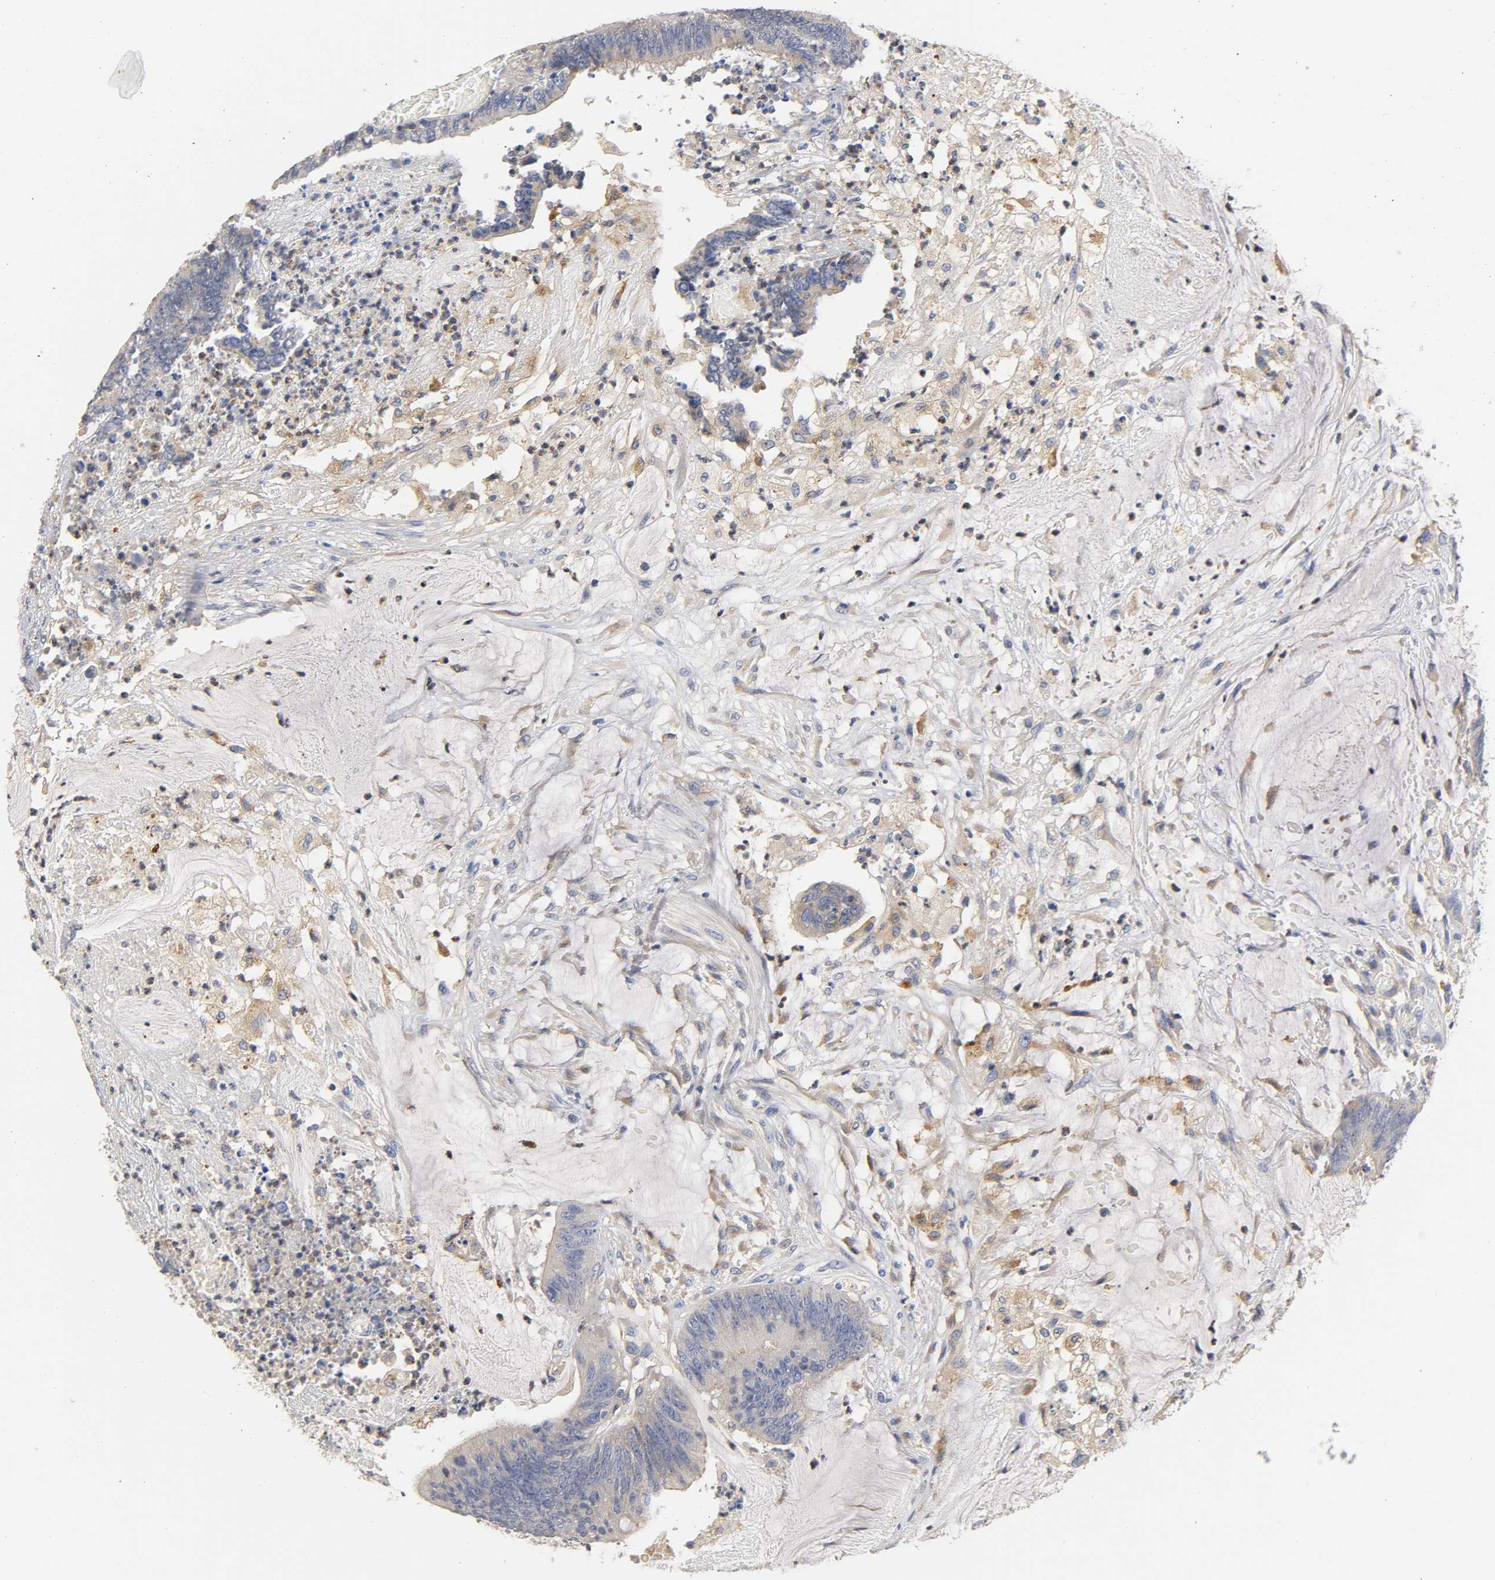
{"staining": {"intensity": "negative", "quantity": "none", "location": "none"}, "tissue": "colorectal cancer", "cell_type": "Tumor cells", "image_type": "cancer", "snomed": [{"axis": "morphology", "description": "Adenocarcinoma, NOS"}, {"axis": "topography", "description": "Rectum"}], "caption": "This is a histopathology image of IHC staining of adenocarcinoma (colorectal), which shows no expression in tumor cells.", "gene": "SEMA5A", "patient": {"sex": "female", "age": 66}}